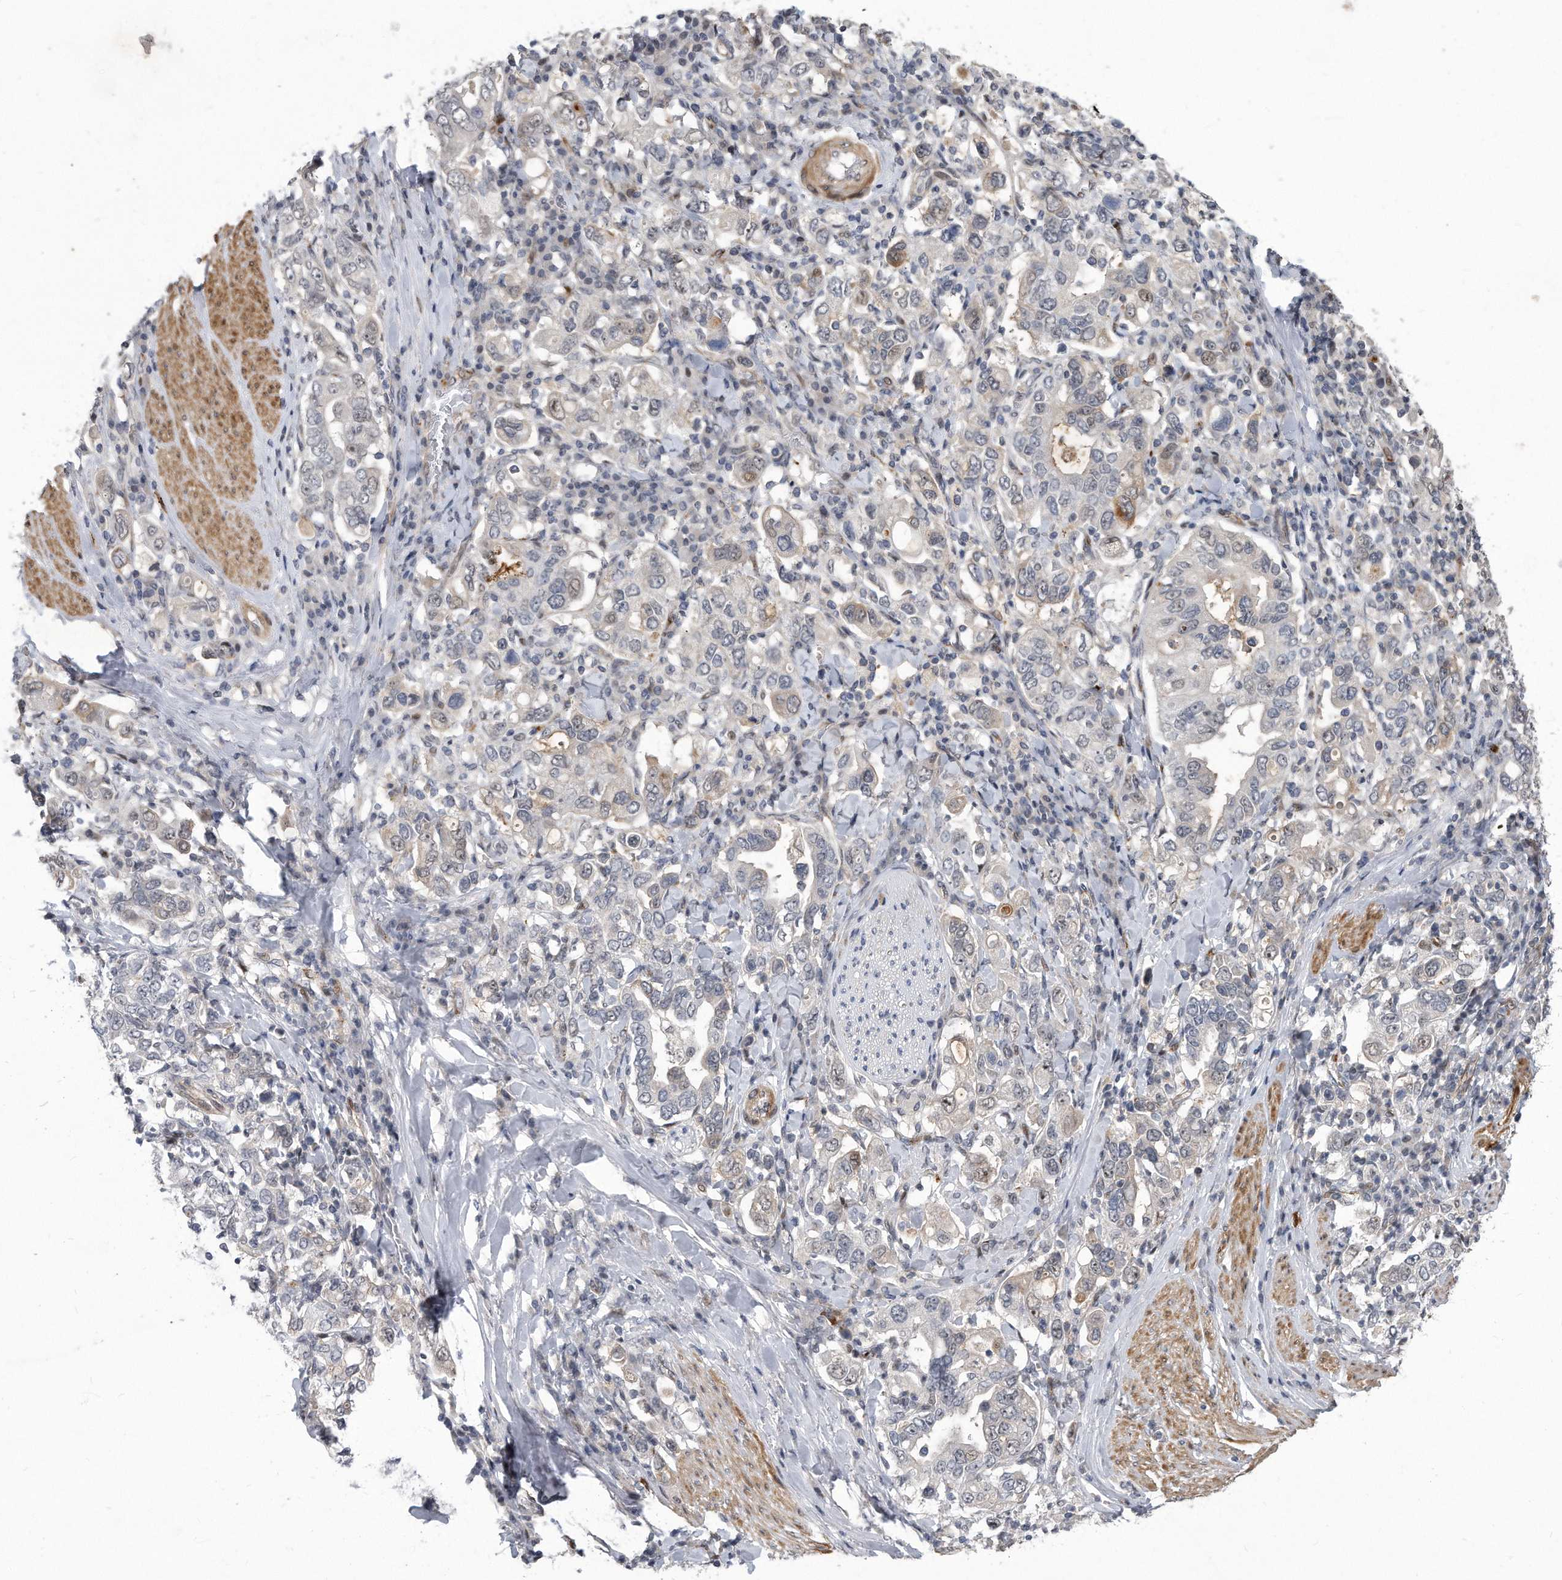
{"staining": {"intensity": "negative", "quantity": "none", "location": "none"}, "tissue": "stomach cancer", "cell_type": "Tumor cells", "image_type": "cancer", "snomed": [{"axis": "morphology", "description": "Adenocarcinoma, NOS"}, {"axis": "topography", "description": "Stomach, upper"}], "caption": "Tumor cells show no significant protein staining in stomach cancer (adenocarcinoma).", "gene": "PGBD2", "patient": {"sex": "male", "age": 62}}